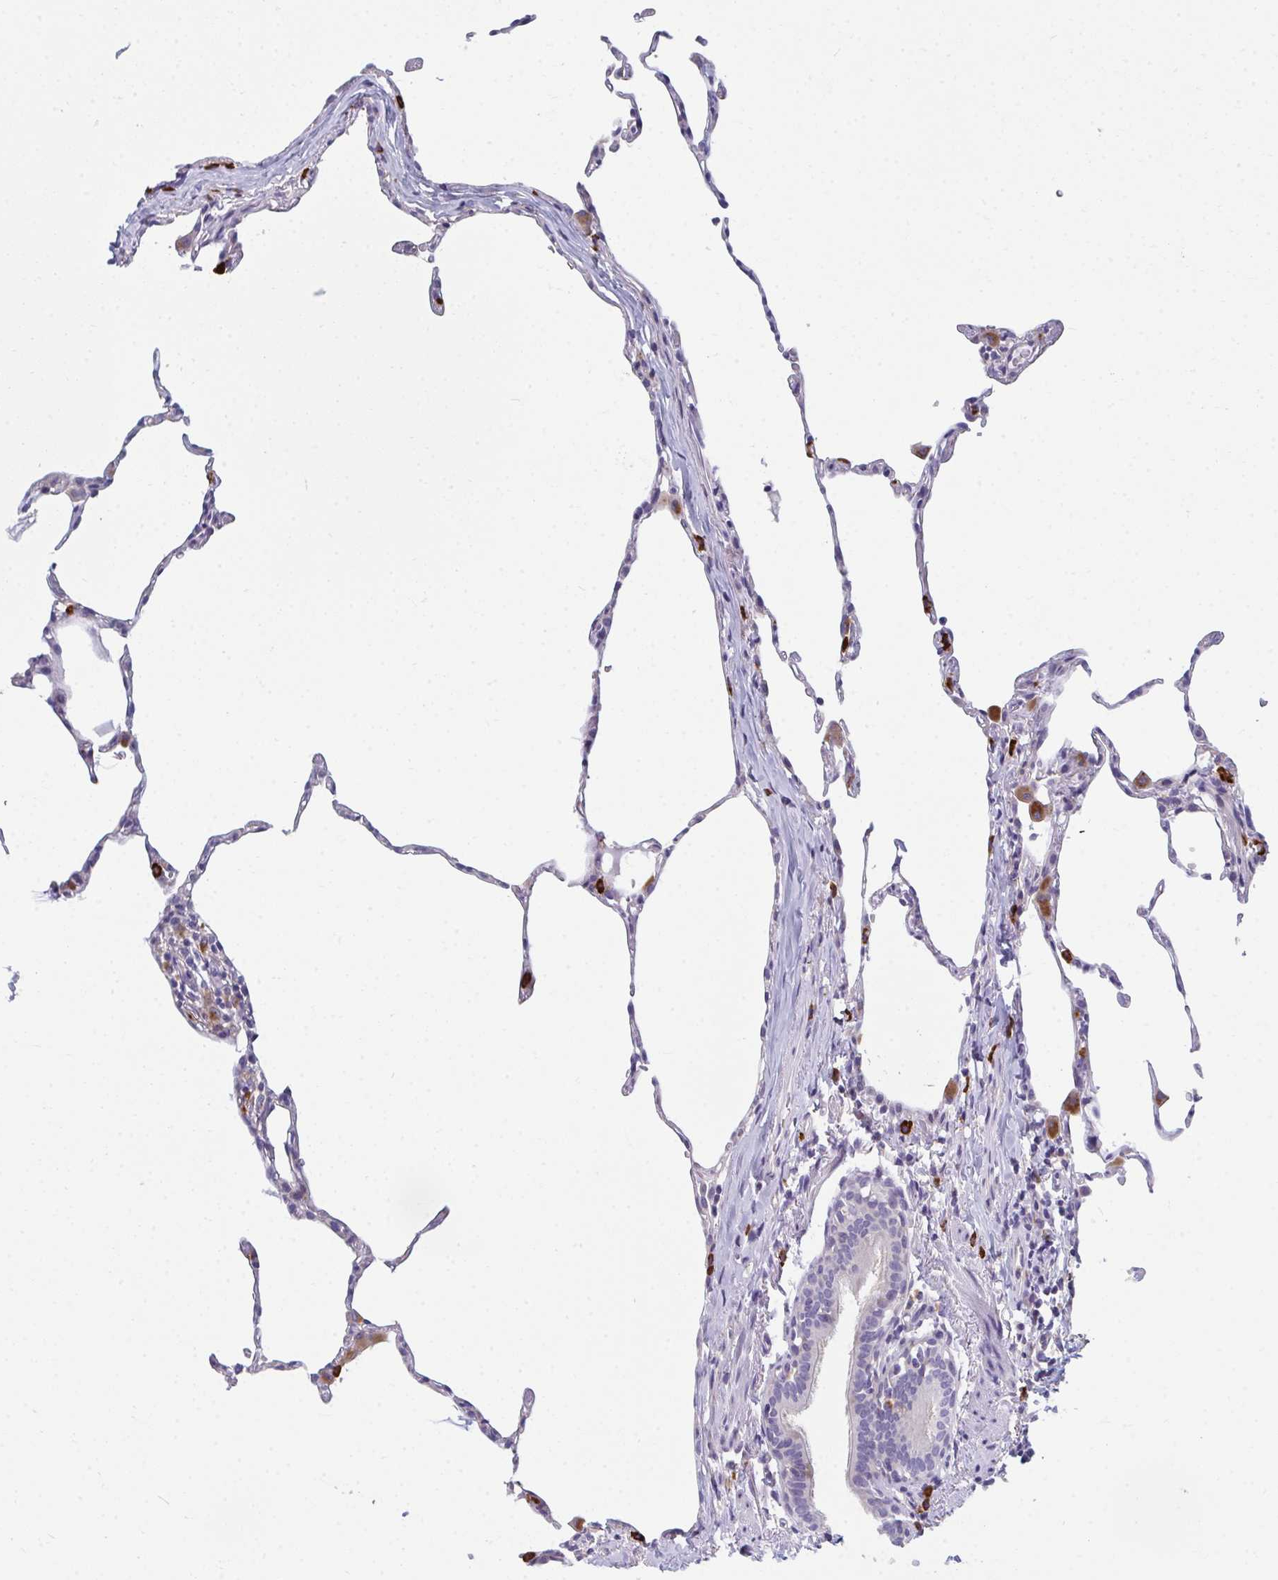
{"staining": {"intensity": "negative", "quantity": "none", "location": "none"}, "tissue": "lung", "cell_type": "Alveolar cells", "image_type": "normal", "snomed": [{"axis": "morphology", "description": "Normal tissue, NOS"}, {"axis": "topography", "description": "Lung"}], "caption": "Immunohistochemical staining of unremarkable human lung reveals no significant positivity in alveolar cells.", "gene": "EIF1AD", "patient": {"sex": "female", "age": 57}}